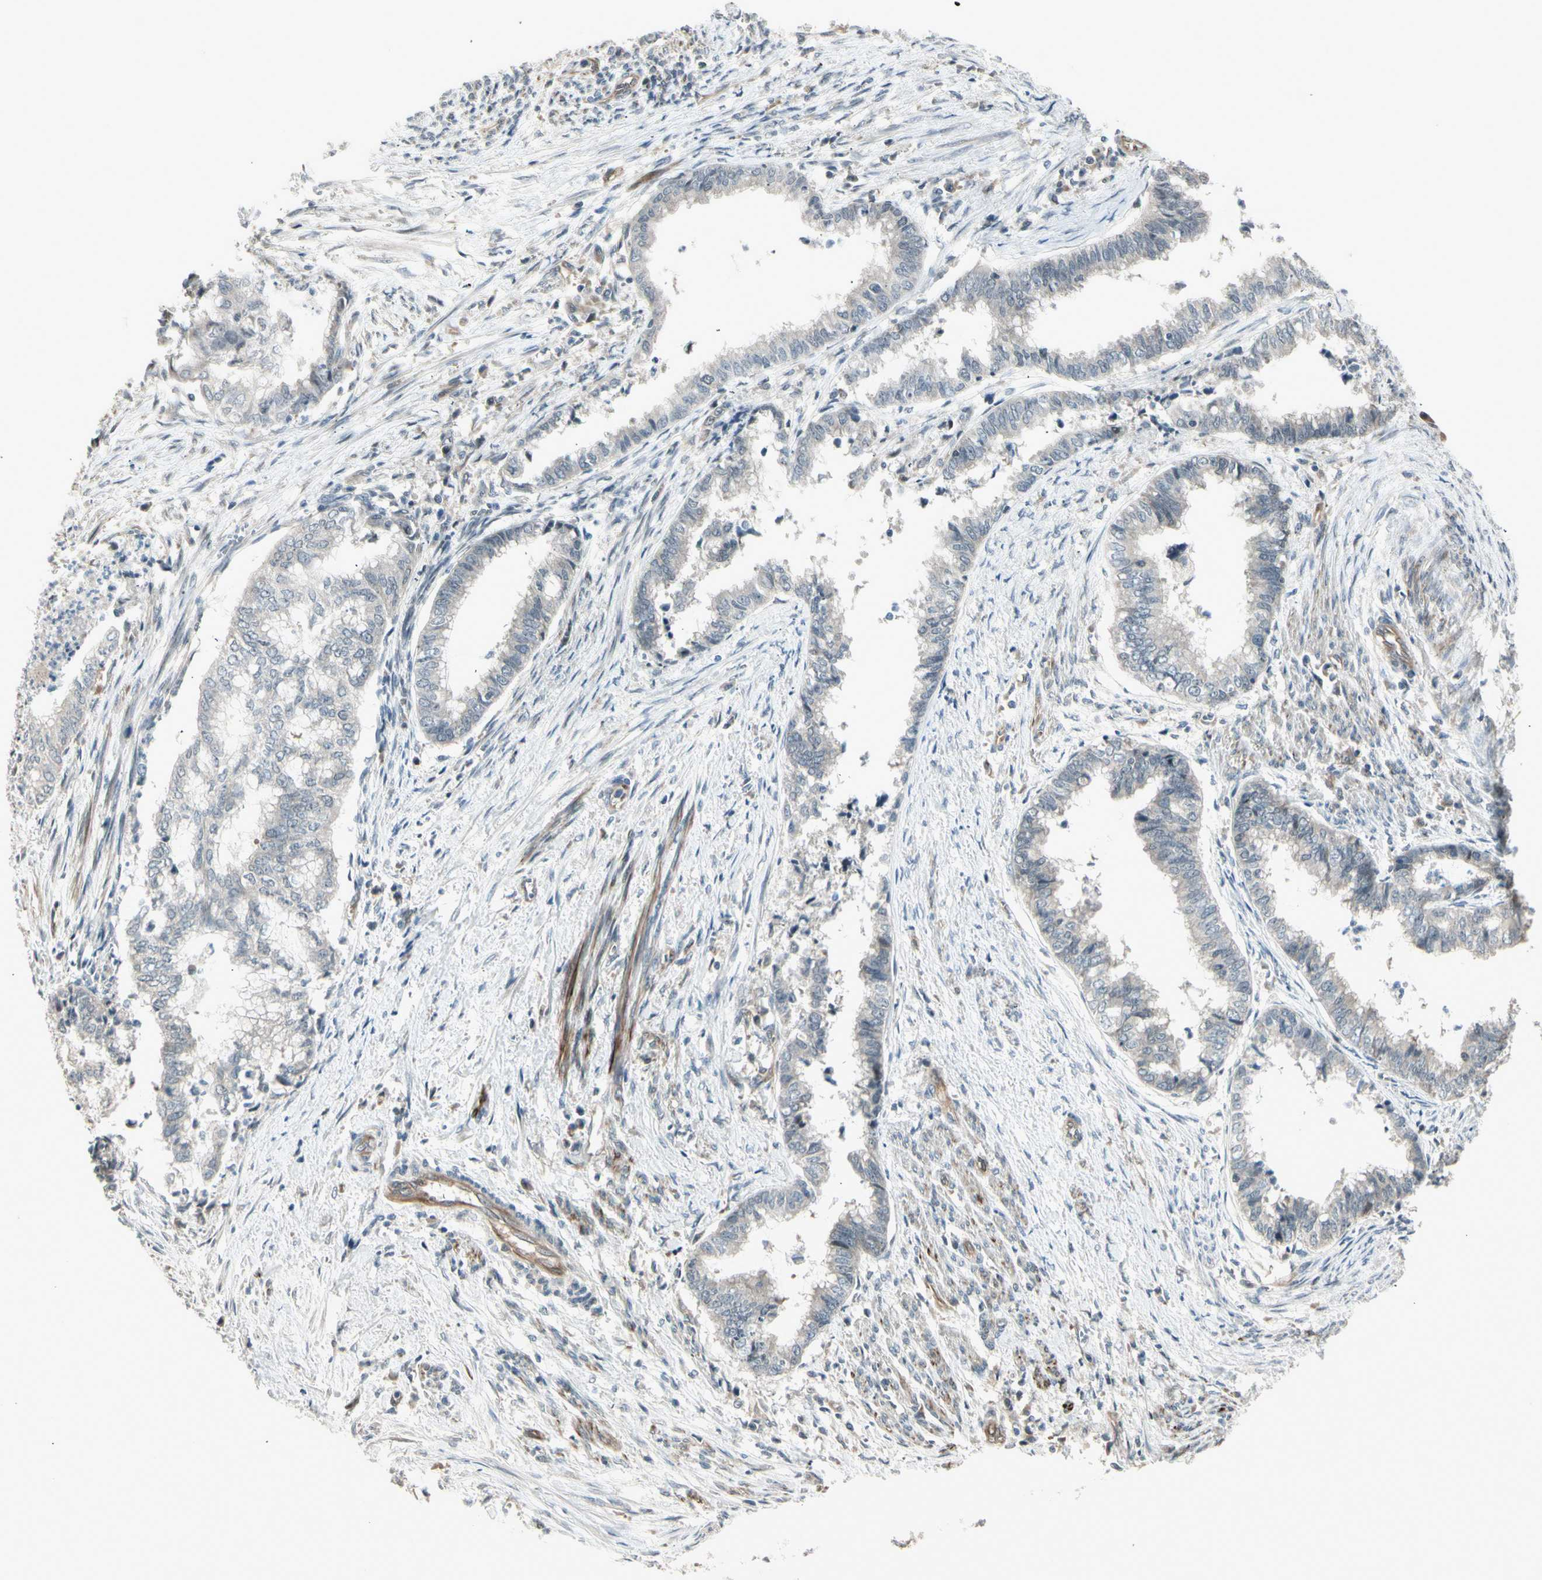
{"staining": {"intensity": "weak", "quantity": "<25%", "location": "cytoplasmic/membranous"}, "tissue": "endometrial cancer", "cell_type": "Tumor cells", "image_type": "cancer", "snomed": [{"axis": "morphology", "description": "Necrosis, NOS"}, {"axis": "morphology", "description": "Adenocarcinoma, NOS"}, {"axis": "topography", "description": "Endometrium"}], "caption": "A high-resolution image shows immunohistochemistry staining of endometrial adenocarcinoma, which demonstrates no significant staining in tumor cells.", "gene": "SVBP", "patient": {"sex": "female", "age": 79}}